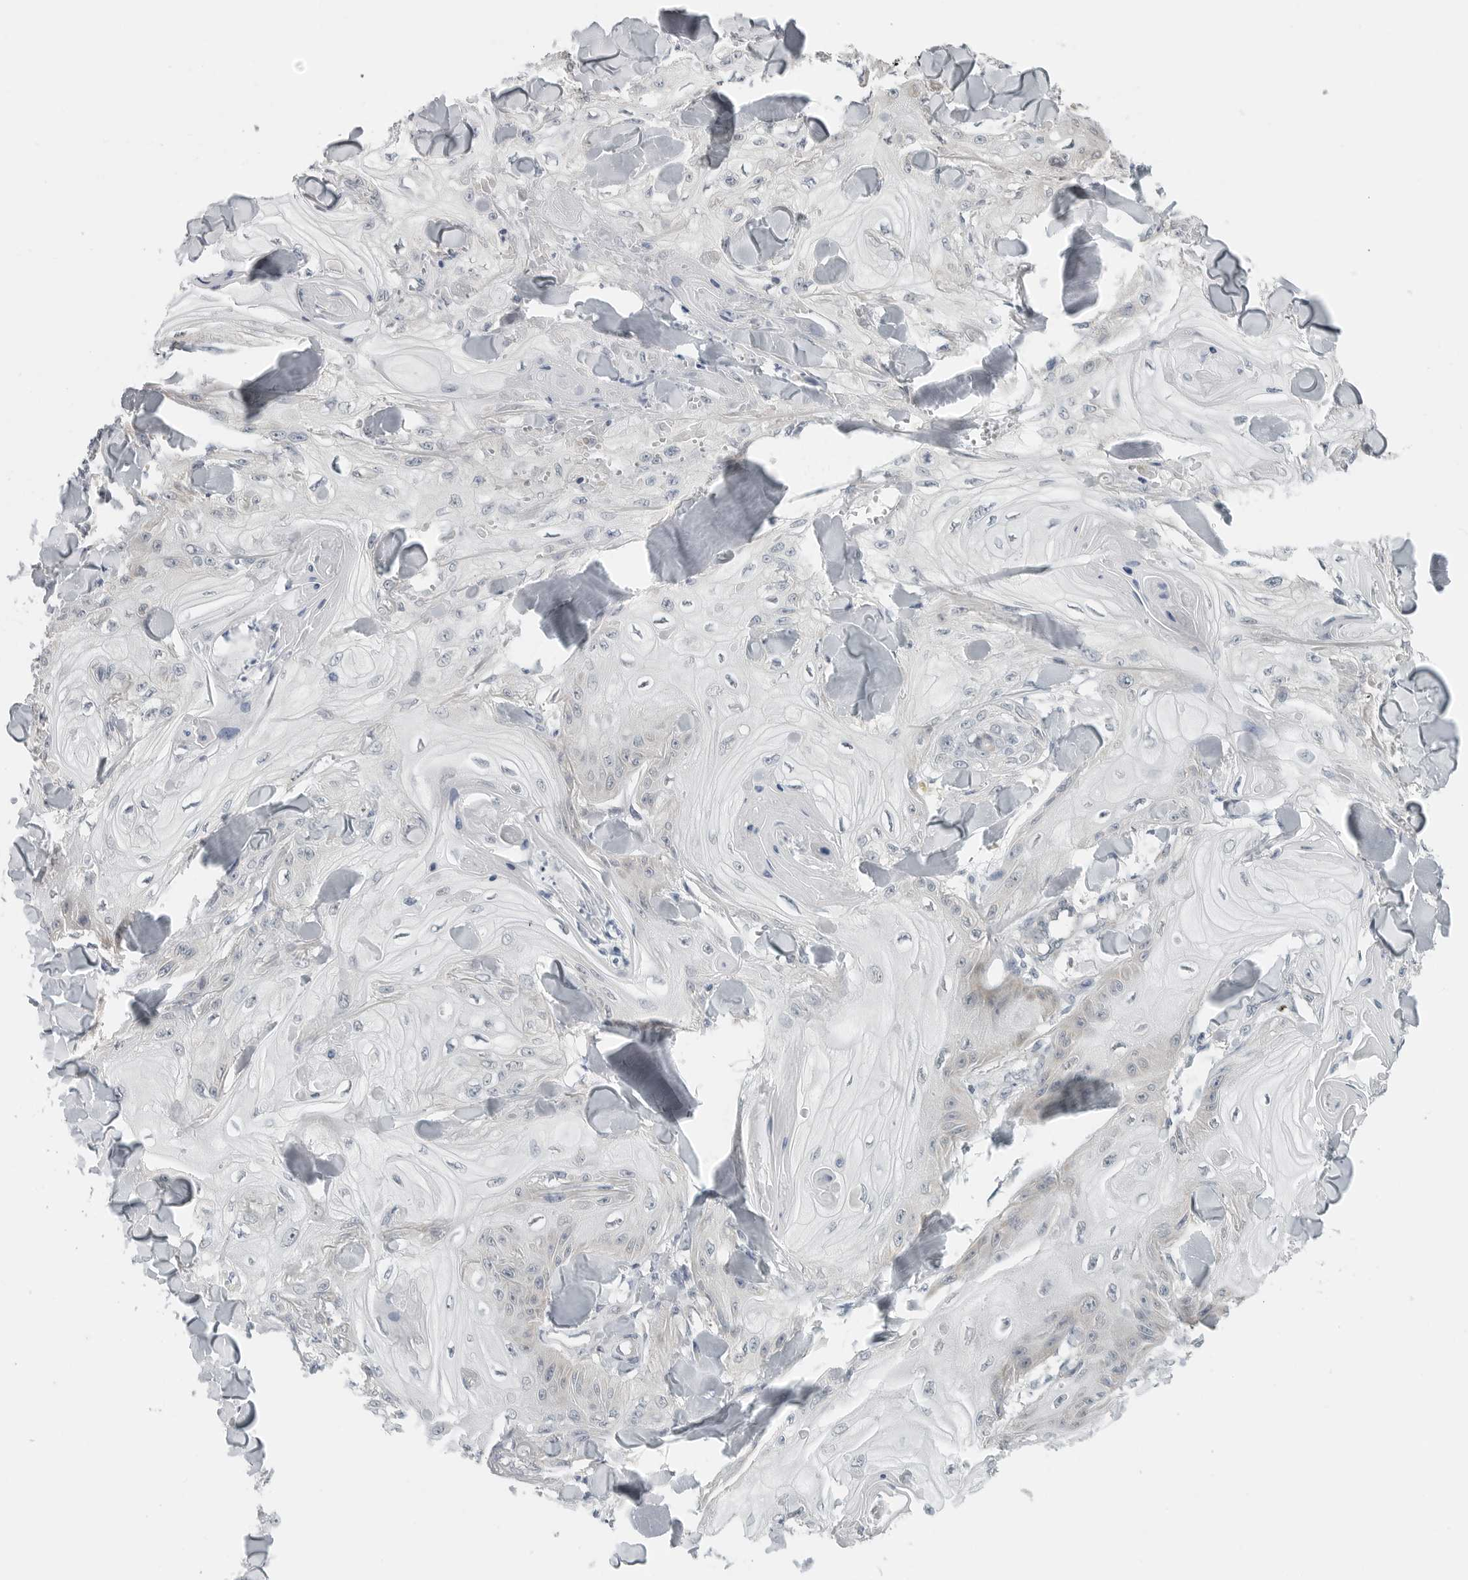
{"staining": {"intensity": "negative", "quantity": "none", "location": "none"}, "tissue": "skin cancer", "cell_type": "Tumor cells", "image_type": "cancer", "snomed": [{"axis": "morphology", "description": "Squamous cell carcinoma, NOS"}, {"axis": "topography", "description": "Skin"}], "caption": "The photomicrograph shows no staining of tumor cells in skin cancer (squamous cell carcinoma). (DAB IHC with hematoxylin counter stain).", "gene": "IL12RB2", "patient": {"sex": "male", "age": 74}}